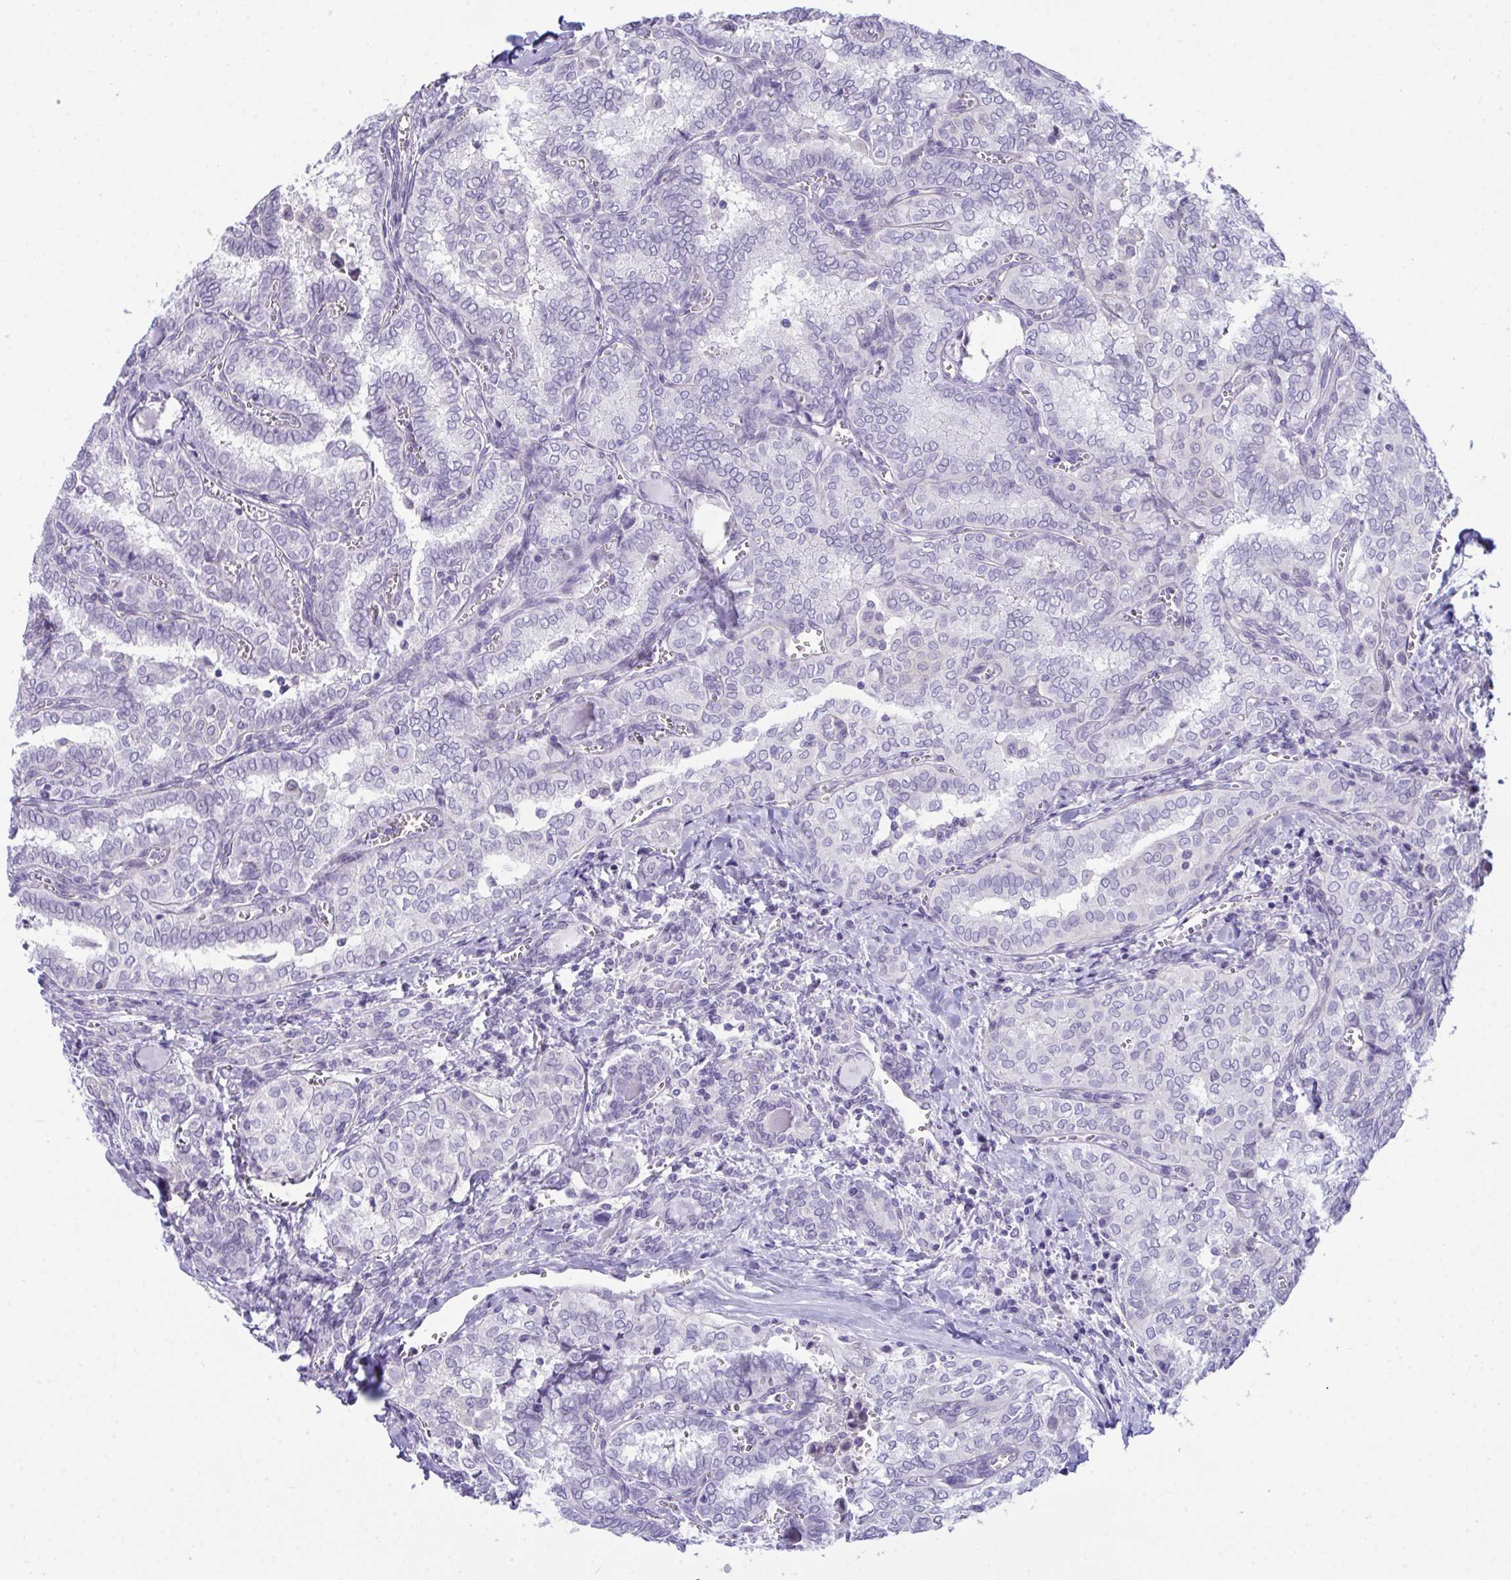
{"staining": {"intensity": "negative", "quantity": "none", "location": "none"}, "tissue": "thyroid cancer", "cell_type": "Tumor cells", "image_type": "cancer", "snomed": [{"axis": "morphology", "description": "Papillary adenocarcinoma, NOS"}, {"axis": "topography", "description": "Thyroid gland"}], "caption": "Papillary adenocarcinoma (thyroid) stained for a protein using immunohistochemistry (IHC) reveals no positivity tumor cells.", "gene": "ATP6V0D2", "patient": {"sex": "female", "age": 30}}